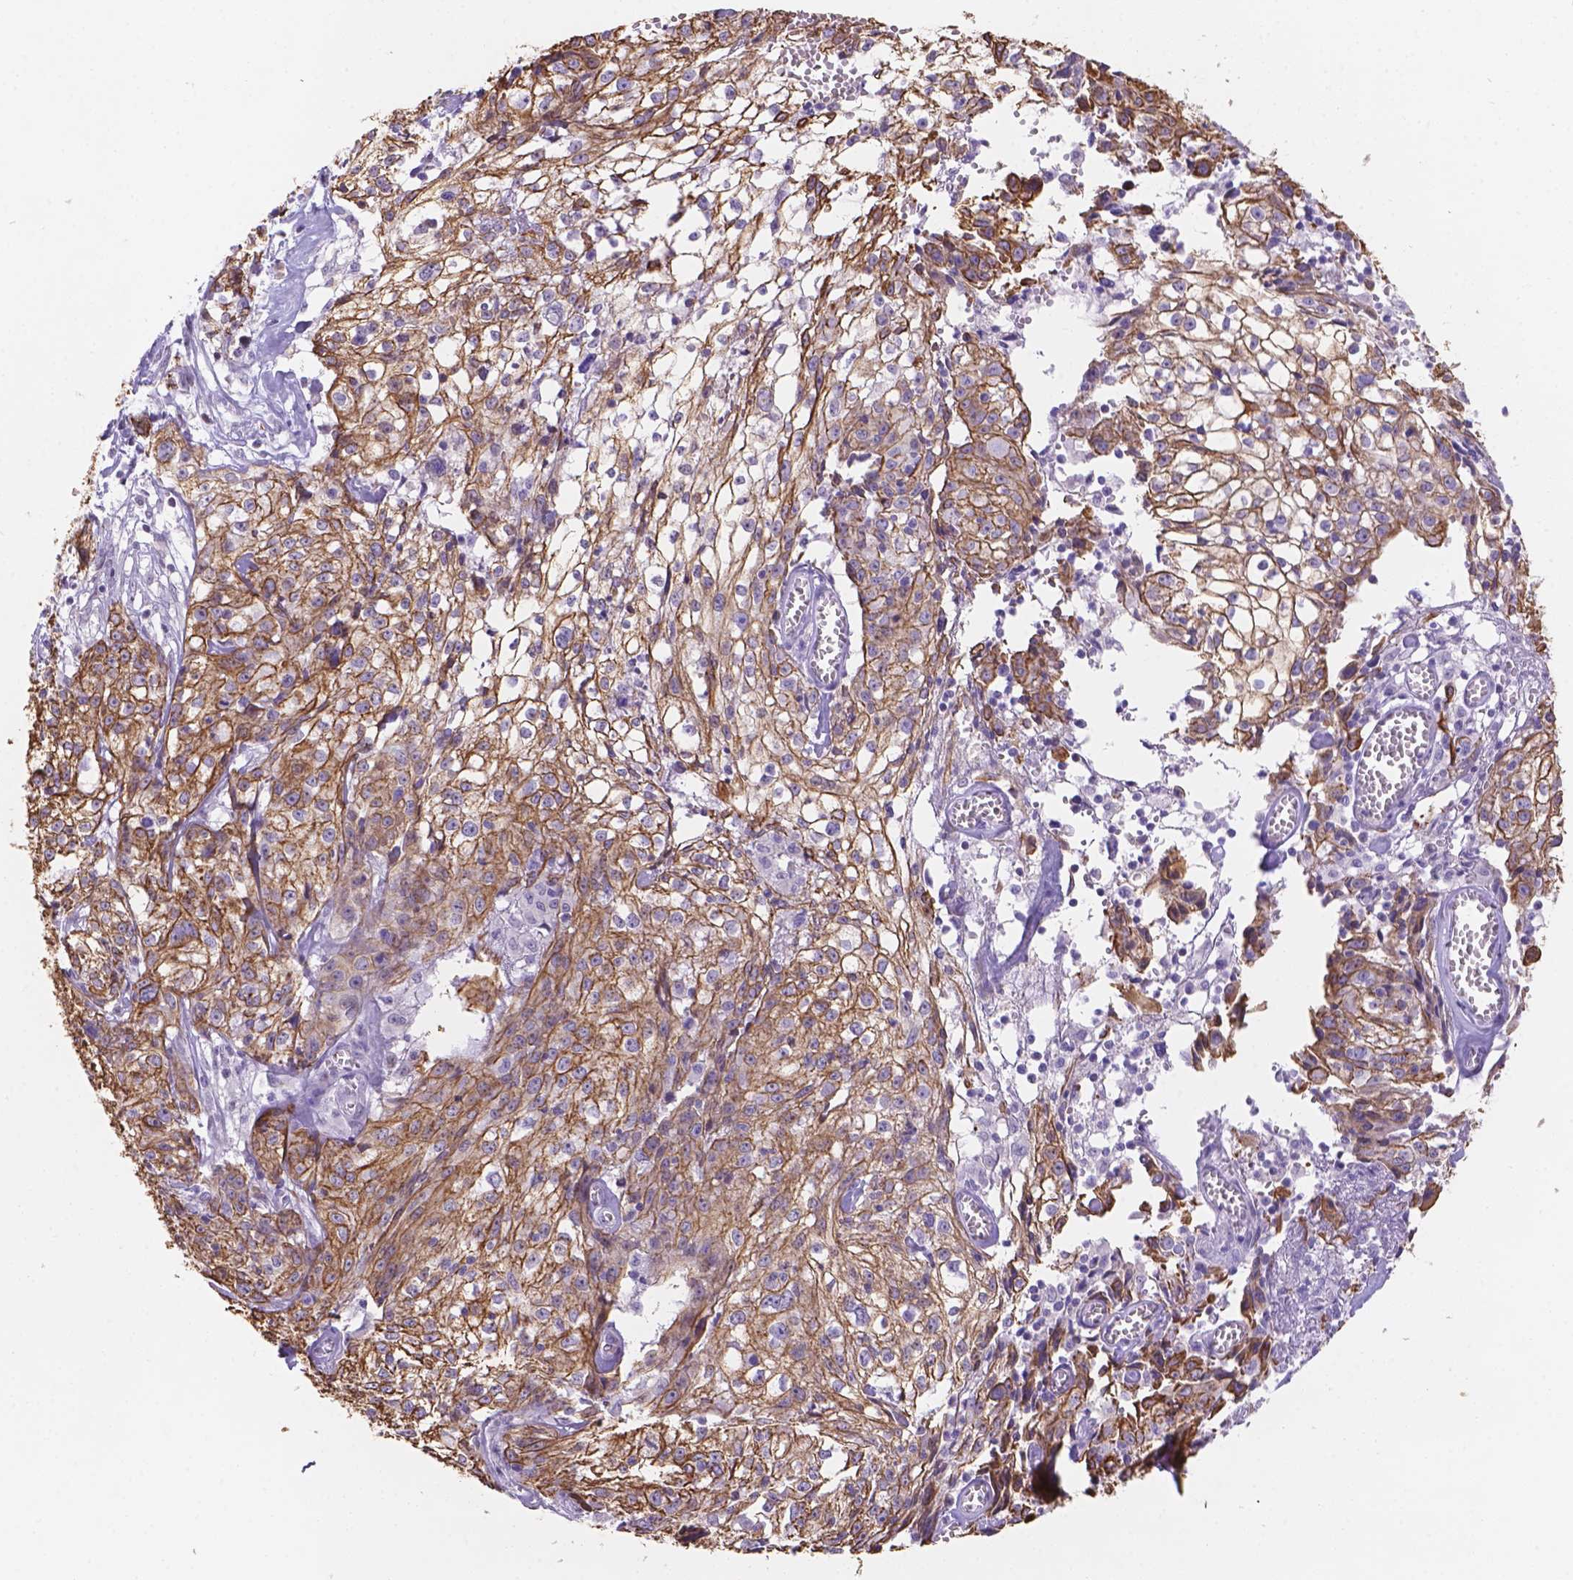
{"staining": {"intensity": "moderate", "quantity": ">75%", "location": "cytoplasmic/membranous"}, "tissue": "cervical cancer", "cell_type": "Tumor cells", "image_type": "cancer", "snomed": [{"axis": "morphology", "description": "Squamous cell carcinoma, NOS"}, {"axis": "topography", "description": "Cervix"}], "caption": "Immunohistochemical staining of squamous cell carcinoma (cervical) demonstrates medium levels of moderate cytoplasmic/membranous protein staining in about >75% of tumor cells.", "gene": "DMWD", "patient": {"sex": "female", "age": 85}}